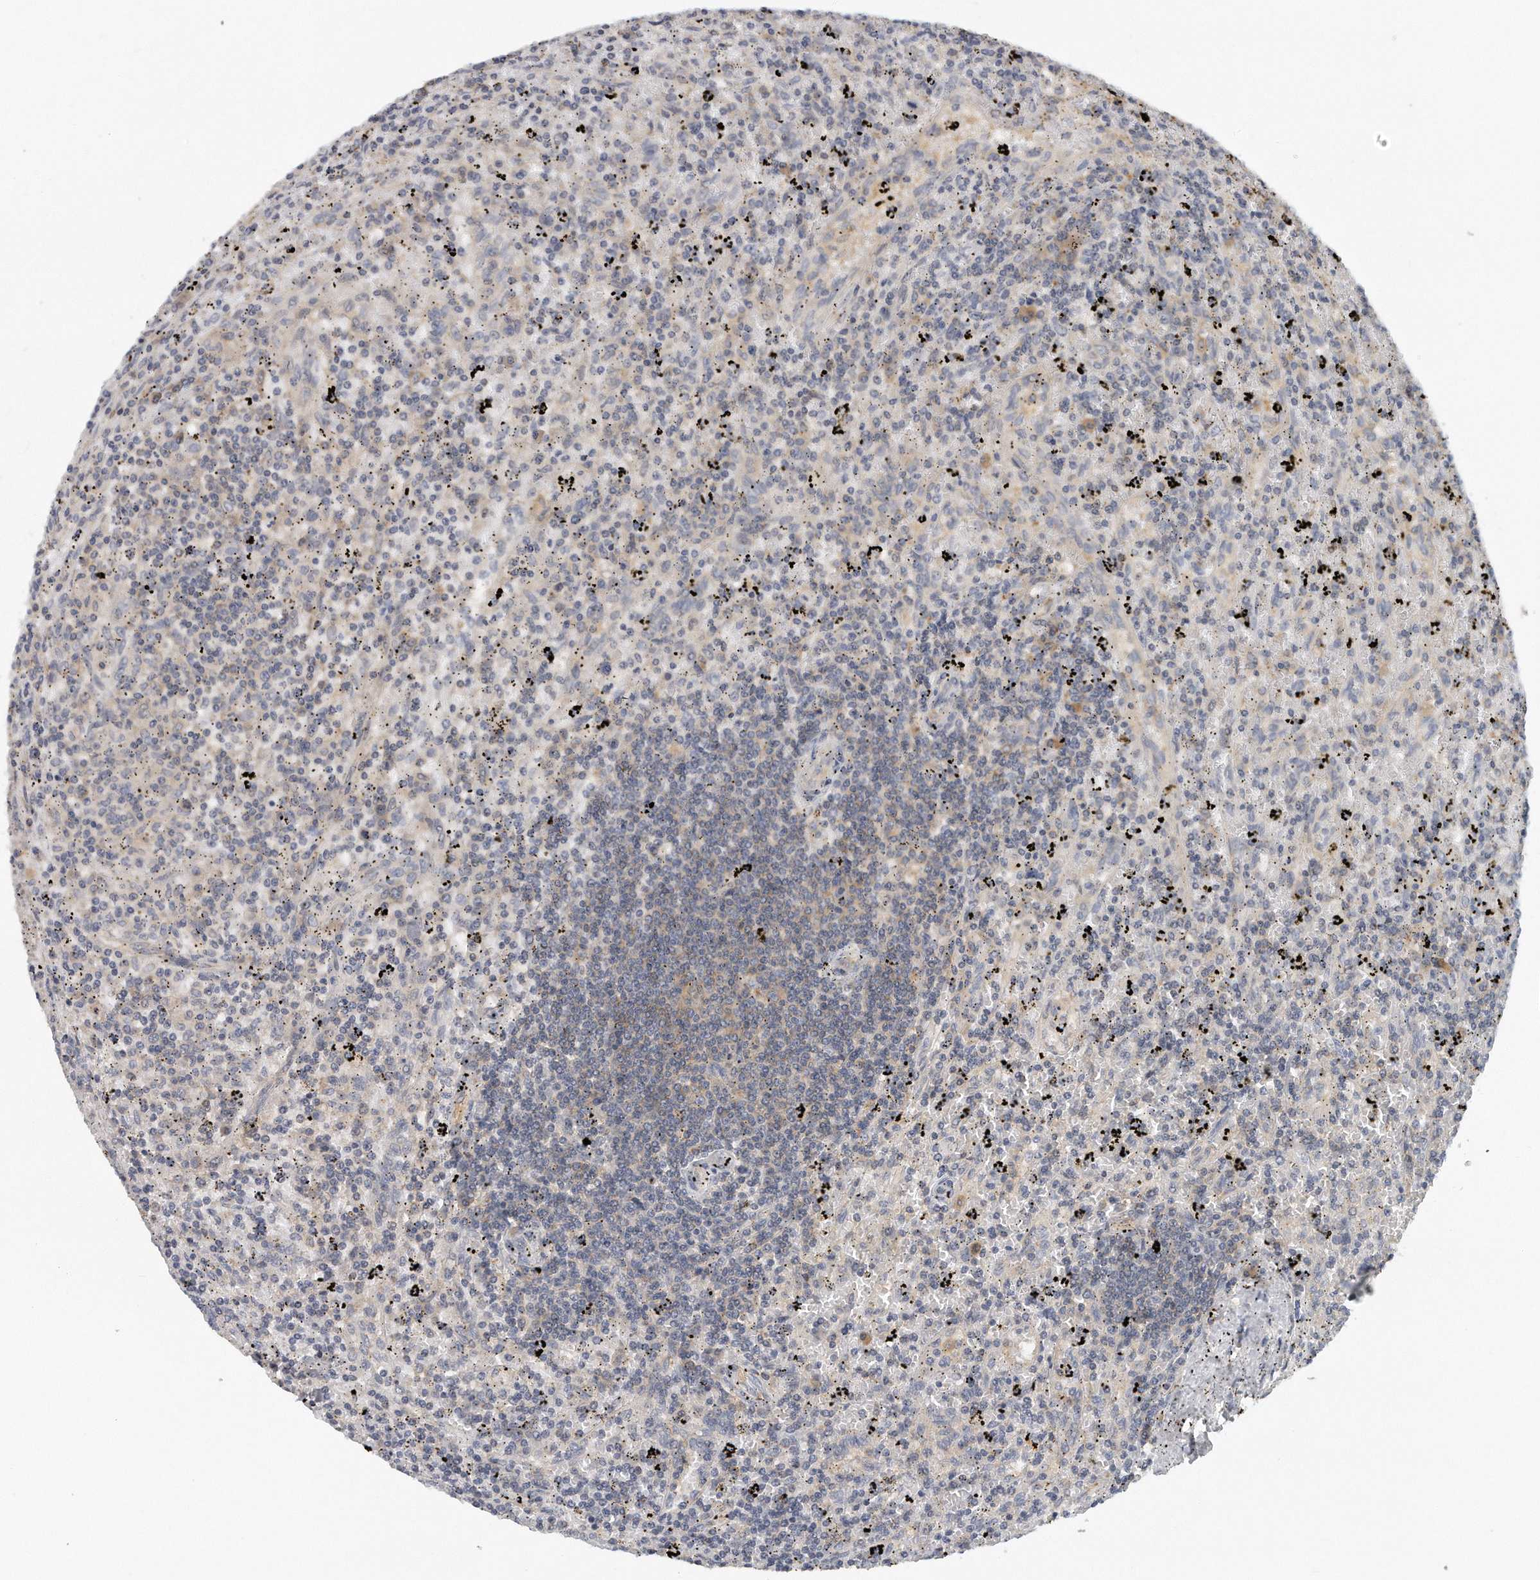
{"staining": {"intensity": "weak", "quantity": "<25%", "location": "cytoplasmic/membranous"}, "tissue": "lymphoma", "cell_type": "Tumor cells", "image_type": "cancer", "snomed": [{"axis": "morphology", "description": "Malignant lymphoma, non-Hodgkin's type, Low grade"}, {"axis": "topography", "description": "Spleen"}], "caption": "There is no significant expression in tumor cells of low-grade malignant lymphoma, non-Hodgkin's type.", "gene": "EIF3I", "patient": {"sex": "male", "age": 76}}